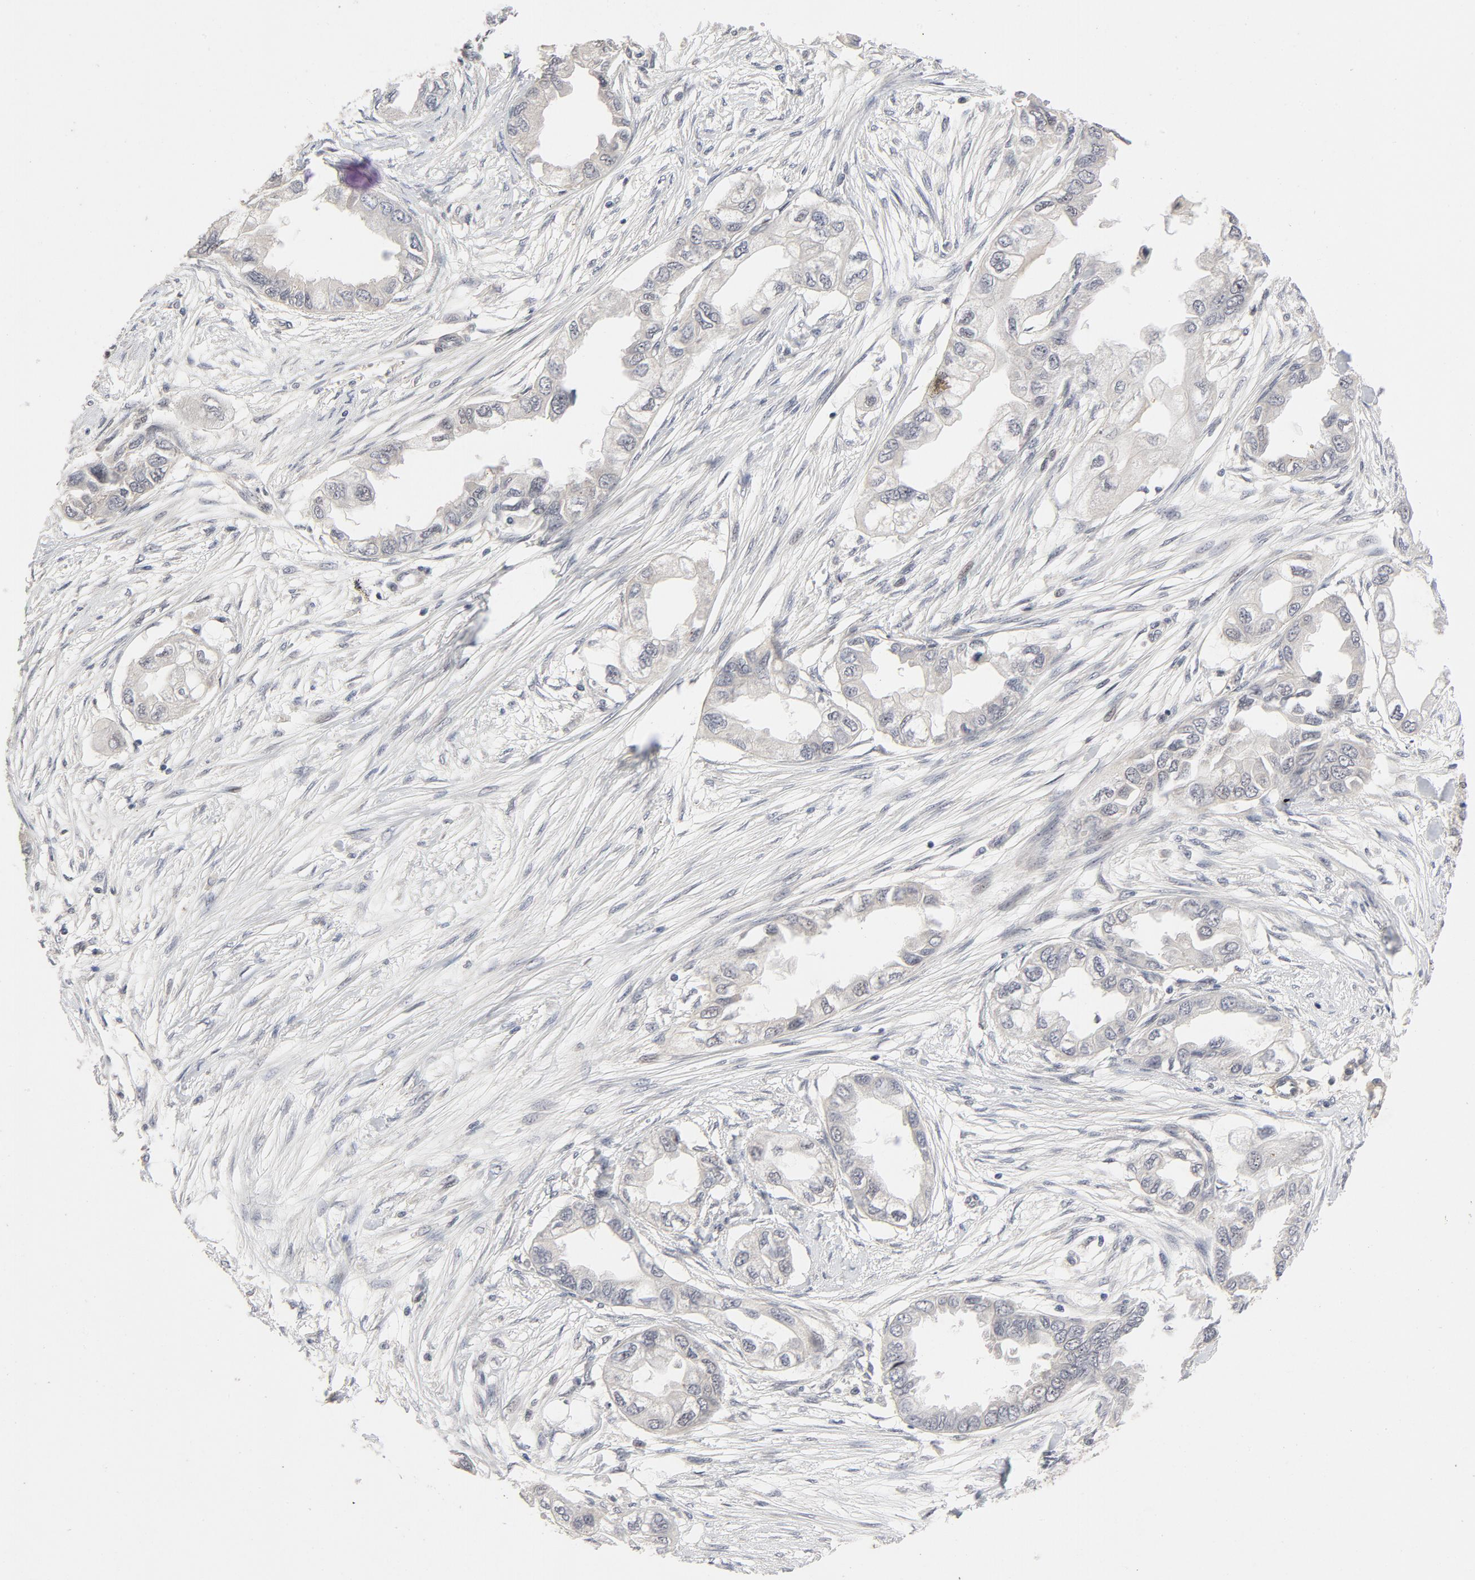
{"staining": {"intensity": "negative", "quantity": "none", "location": "none"}, "tissue": "endometrial cancer", "cell_type": "Tumor cells", "image_type": "cancer", "snomed": [{"axis": "morphology", "description": "Adenocarcinoma, NOS"}, {"axis": "topography", "description": "Endometrium"}], "caption": "The immunohistochemistry histopathology image has no significant staining in tumor cells of adenocarcinoma (endometrial) tissue.", "gene": "ZKSCAN8", "patient": {"sex": "female", "age": 67}}